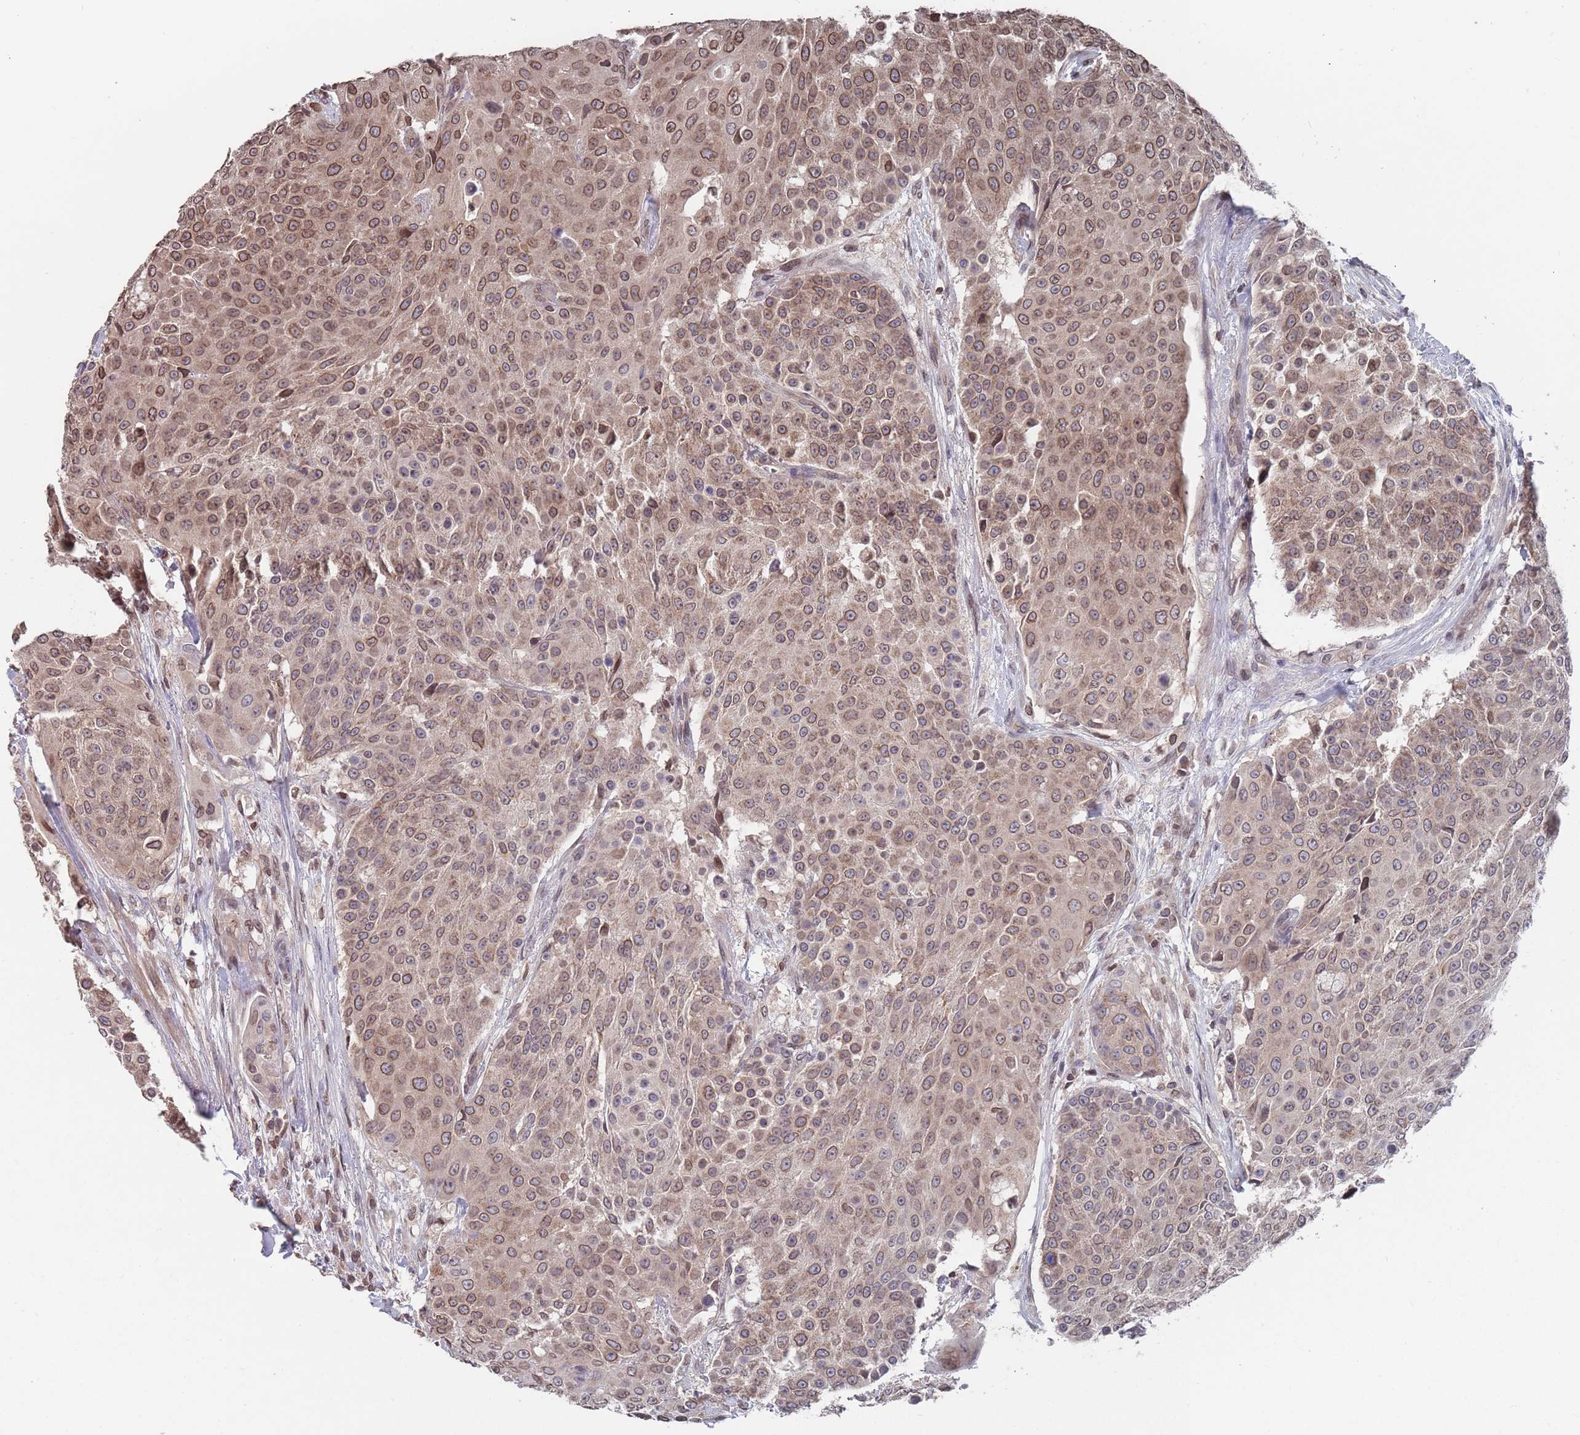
{"staining": {"intensity": "moderate", "quantity": ">75%", "location": "cytoplasmic/membranous,nuclear"}, "tissue": "urothelial cancer", "cell_type": "Tumor cells", "image_type": "cancer", "snomed": [{"axis": "morphology", "description": "Urothelial carcinoma, High grade"}, {"axis": "topography", "description": "Urinary bladder"}], "caption": "This photomicrograph reveals immunohistochemistry (IHC) staining of human urothelial cancer, with medium moderate cytoplasmic/membranous and nuclear expression in about >75% of tumor cells.", "gene": "SDHAF3", "patient": {"sex": "female", "age": 63}}